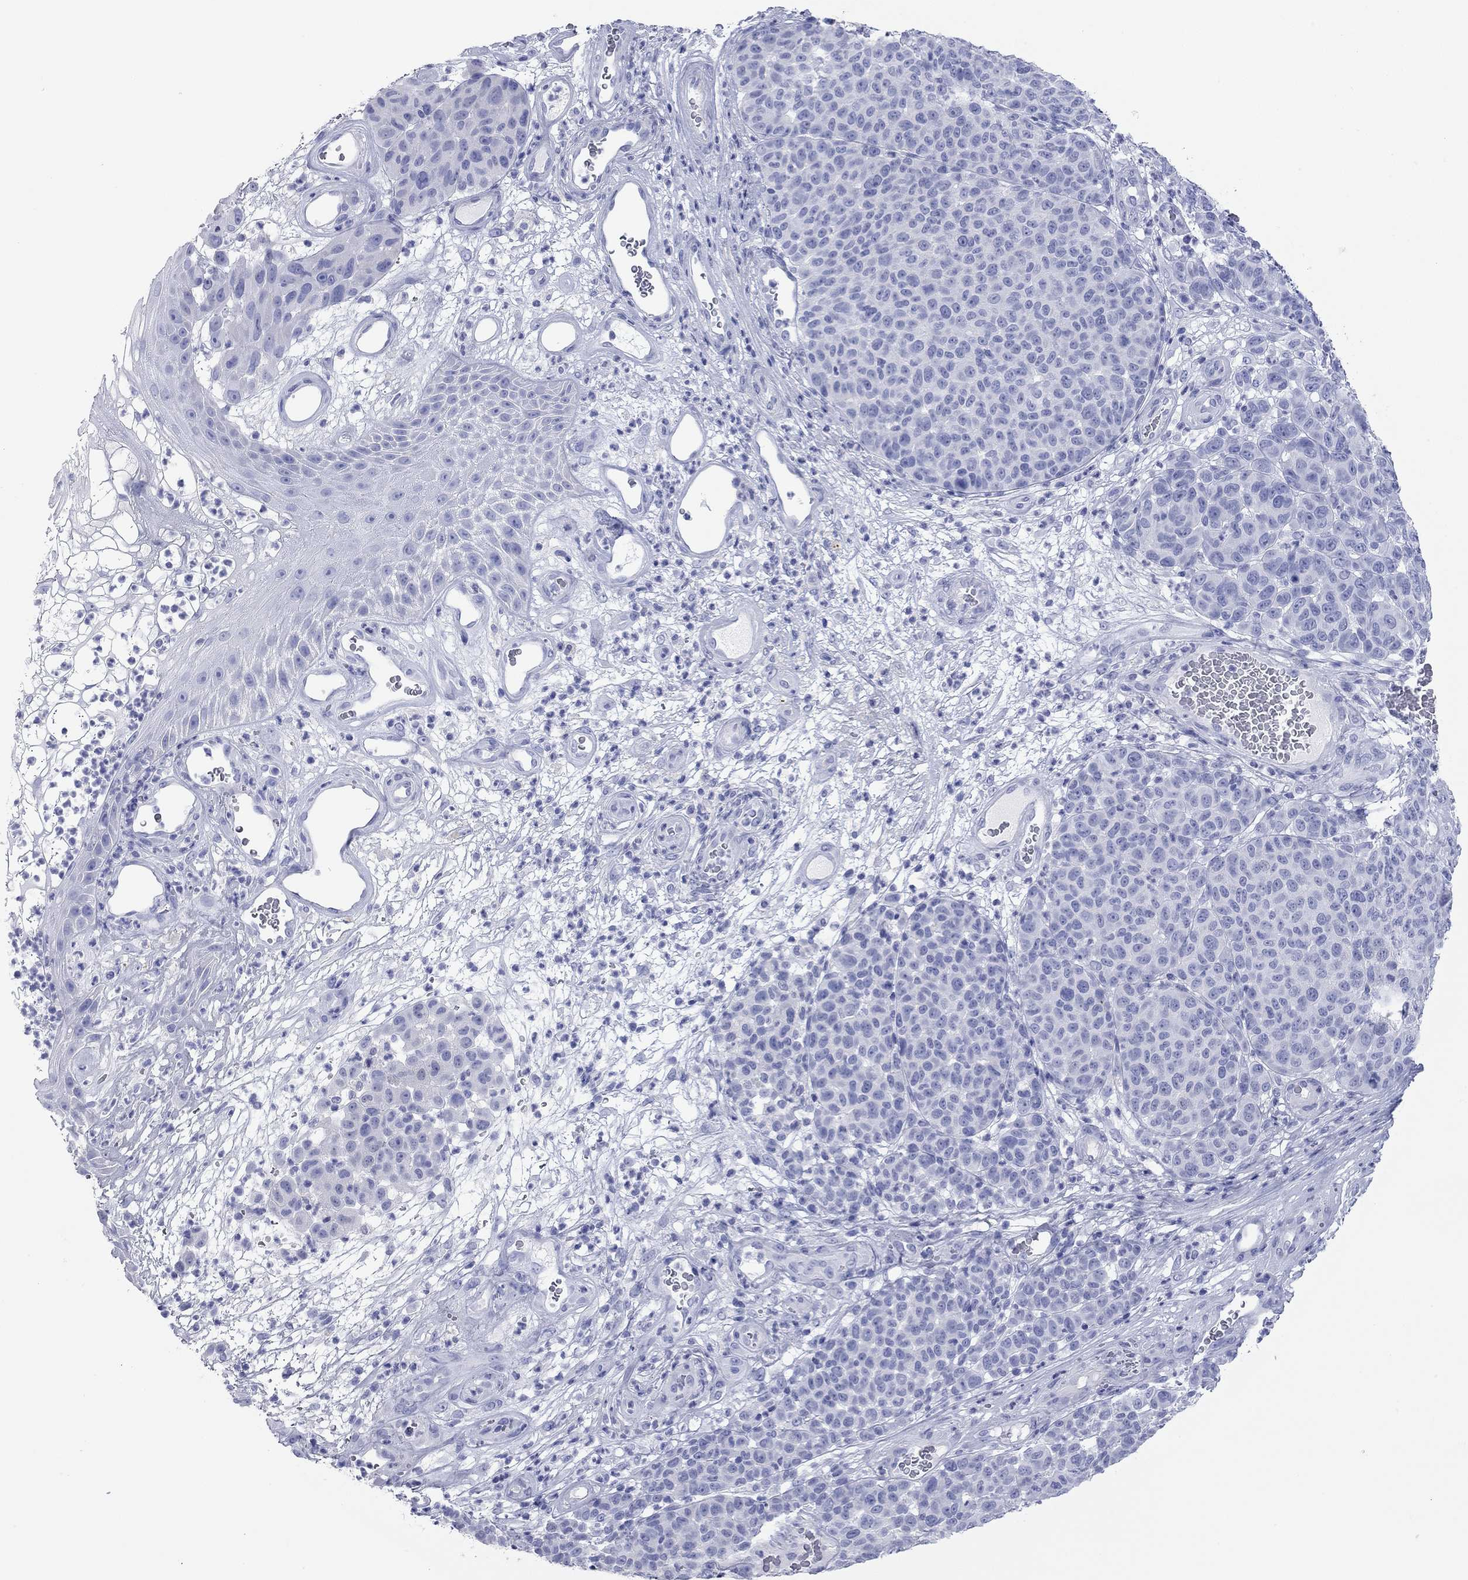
{"staining": {"intensity": "negative", "quantity": "none", "location": "none"}, "tissue": "melanoma", "cell_type": "Tumor cells", "image_type": "cancer", "snomed": [{"axis": "morphology", "description": "Malignant melanoma, NOS"}, {"axis": "topography", "description": "Skin"}], "caption": "This is a image of IHC staining of melanoma, which shows no expression in tumor cells.", "gene": "ACTL7B", "patient": {"sex": "male", "age": 59}}